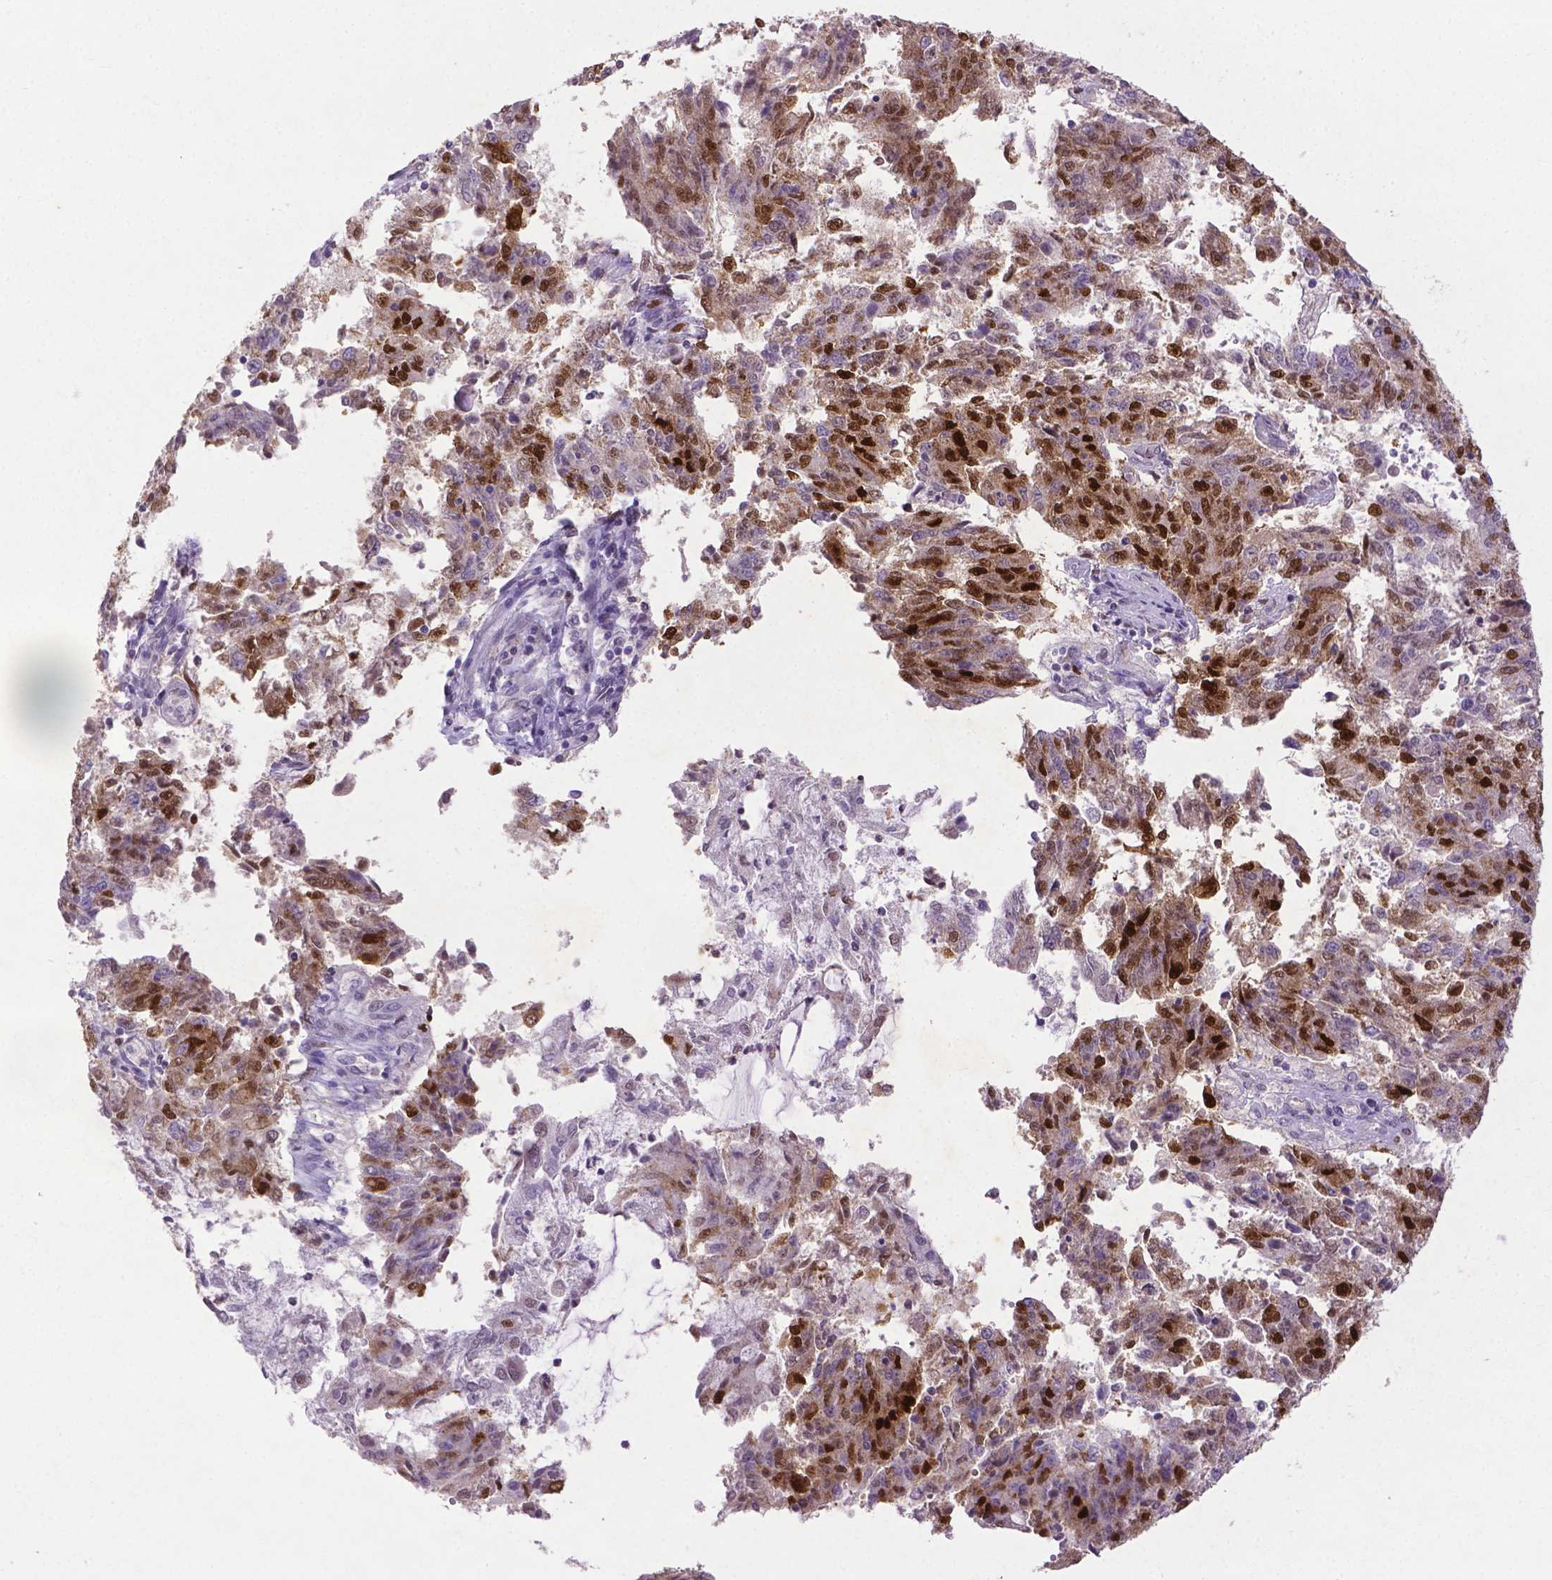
{"staining": {"intensity": "strong", "quantity": "25%-75%", "location": "cytoplasmic/membranous,nuclear"}, "tissue": "endometrial cancer", "cell_type": "Tumor cells", "image_type": "cancer", "snomed": [{"axis": "morphology", "description": "Adenocarcinoma, NOS"}, {"axis": "topography", "description": "Endometrium"}], "caption": "Endometrial cancer was stained to show a protein in brown. There is high levels of strong cytoplasmic/membranous and nuclear positivity in about 25%-75% of tumor cells. (DAB (3,3'-diaminobenzidine) IHC, brown staining for protein, blue staining for nuclei).", "gene": "CDKN1A", "patient": {"sex": "female", "age": 82}}